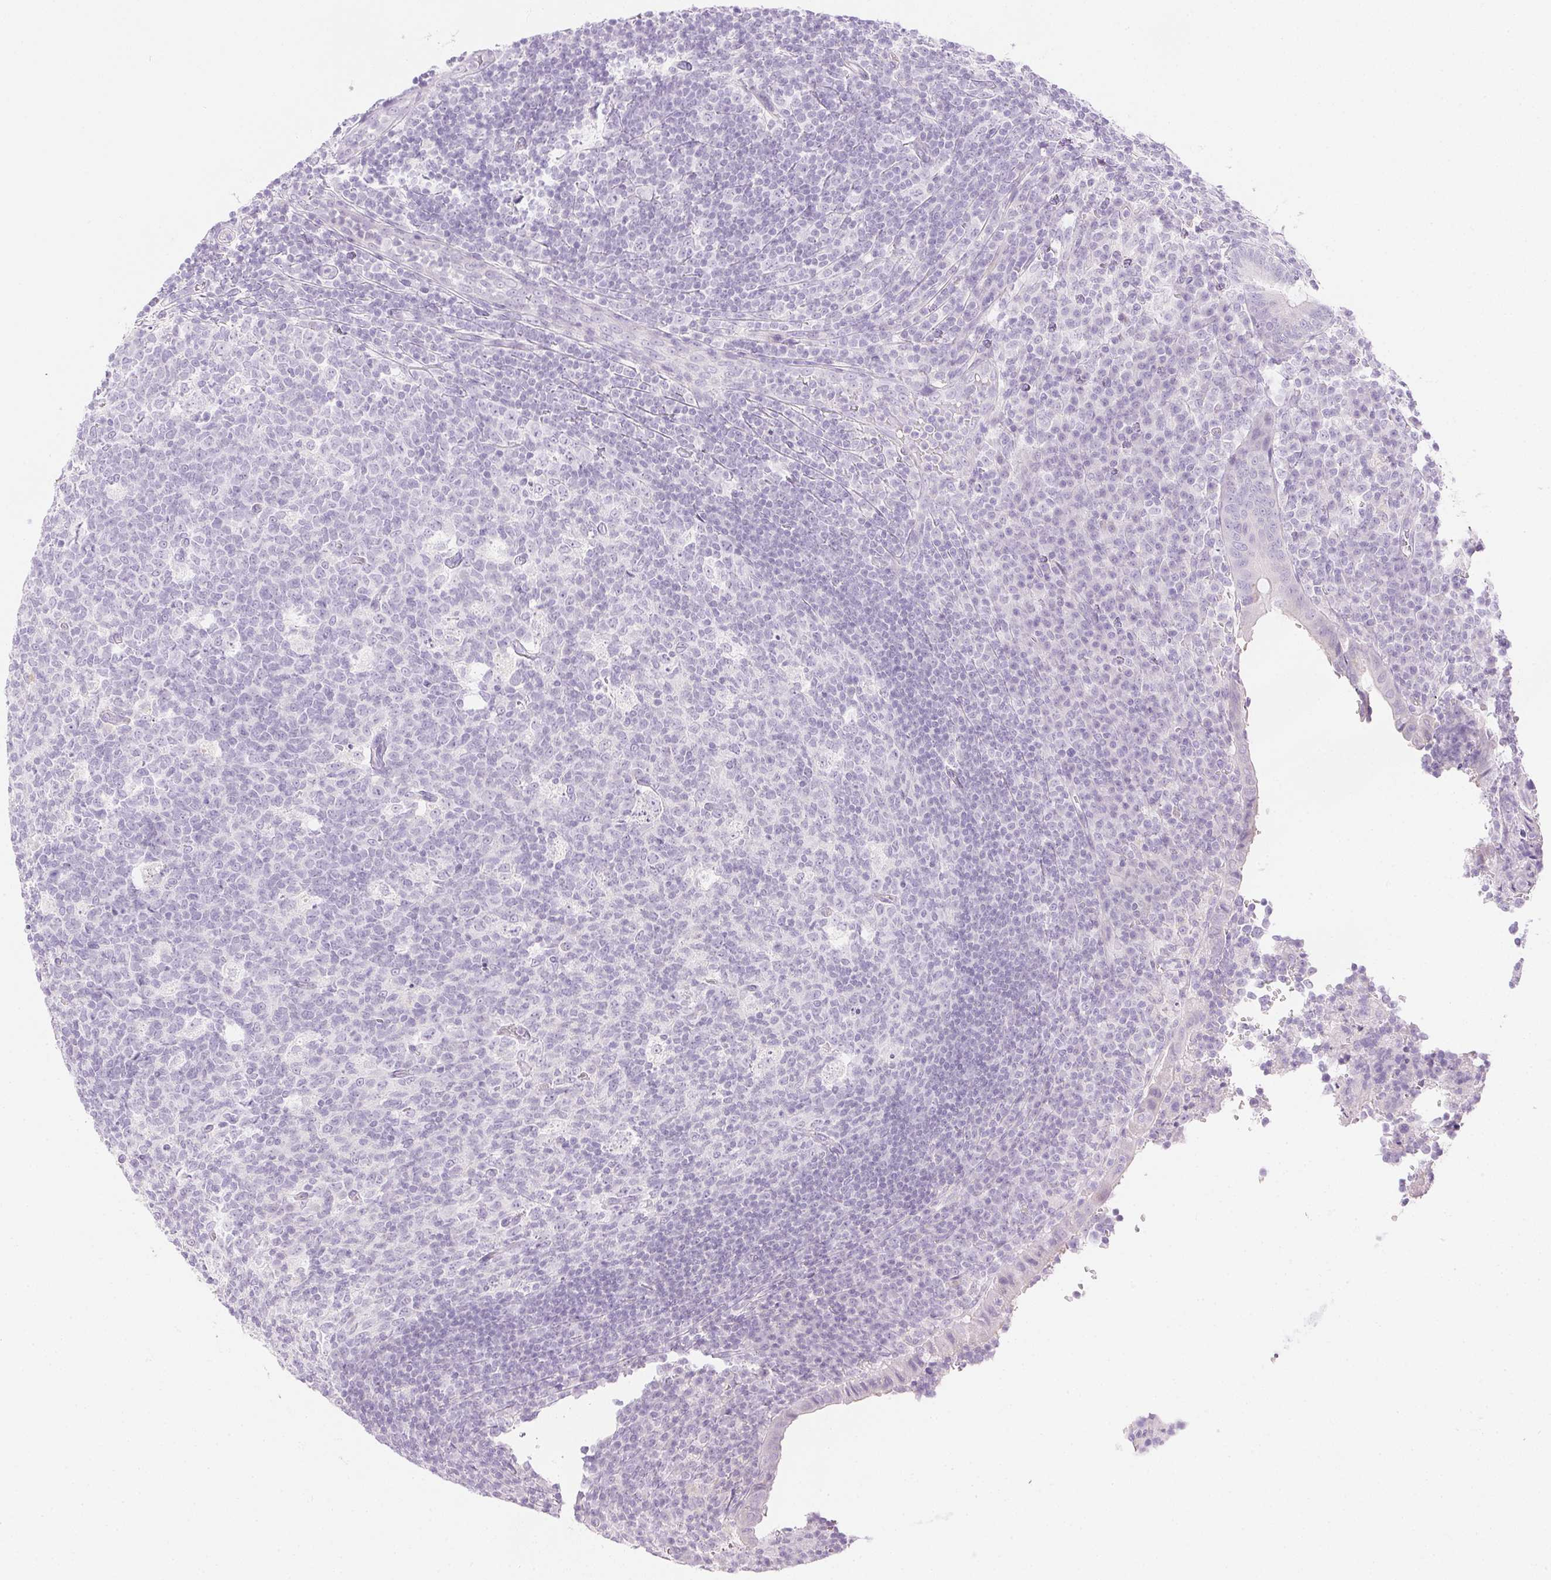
{"staining": {"intensity": "negative", "quantity": "none", "location": "none"}, "tissue": "appendix", "cell_type": "Glandular cells", "image_type": "normal", "snomed": [{"axis": "morphology", "description": "Normal tissue, NOS"}, {"axis": "topography", "description": "Appendix"}], "caption": "Immunohistochemistry of benign appendix demonstrates no expression in glandular cells.", "gene": "CTRL", "patient": {"sex": "male", "age": 18}}